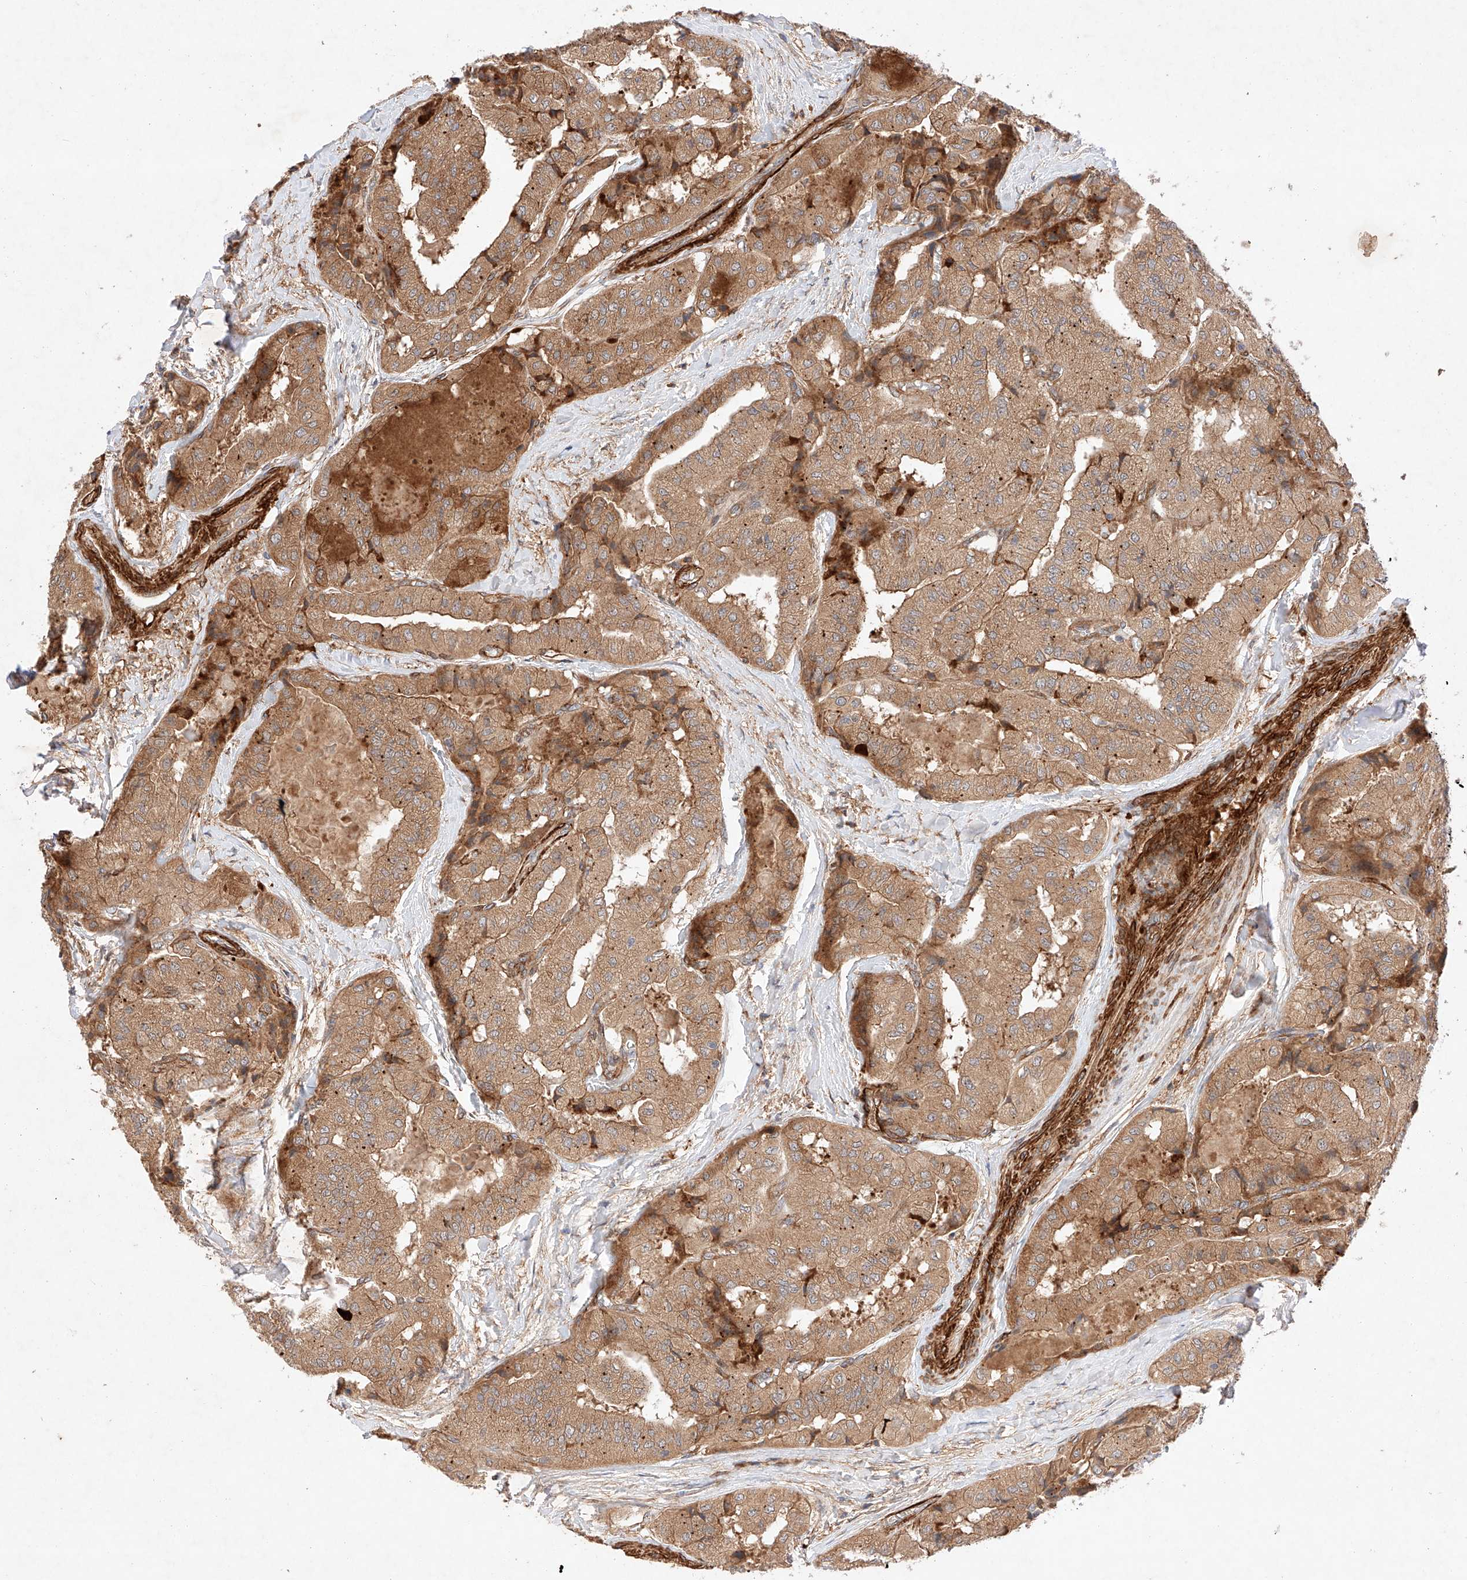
{"staining": {"intensity": "moderate", "quantity": ">75%", "location": "cytoplasmic/membranous"}, "tissue": "thyroid cancer", "cell_type": "Tumor cells", "image_type": "cancer", "snomed": [{"axis": "morphology", "description": "Papillary adenocarcinoma, NOS"}, {"axis": "topography", "description": "Thyroid gland"}], "caption": "Immunohistochemistry (IHC) of papillary adenocarcinoma (thyroid) demonstrates medium levels of moderate cytoplasmic/membranous expression in about >75% of tumor cells.", "gene": "RAB23", "patient": {"sex": "female", "age": 59}}